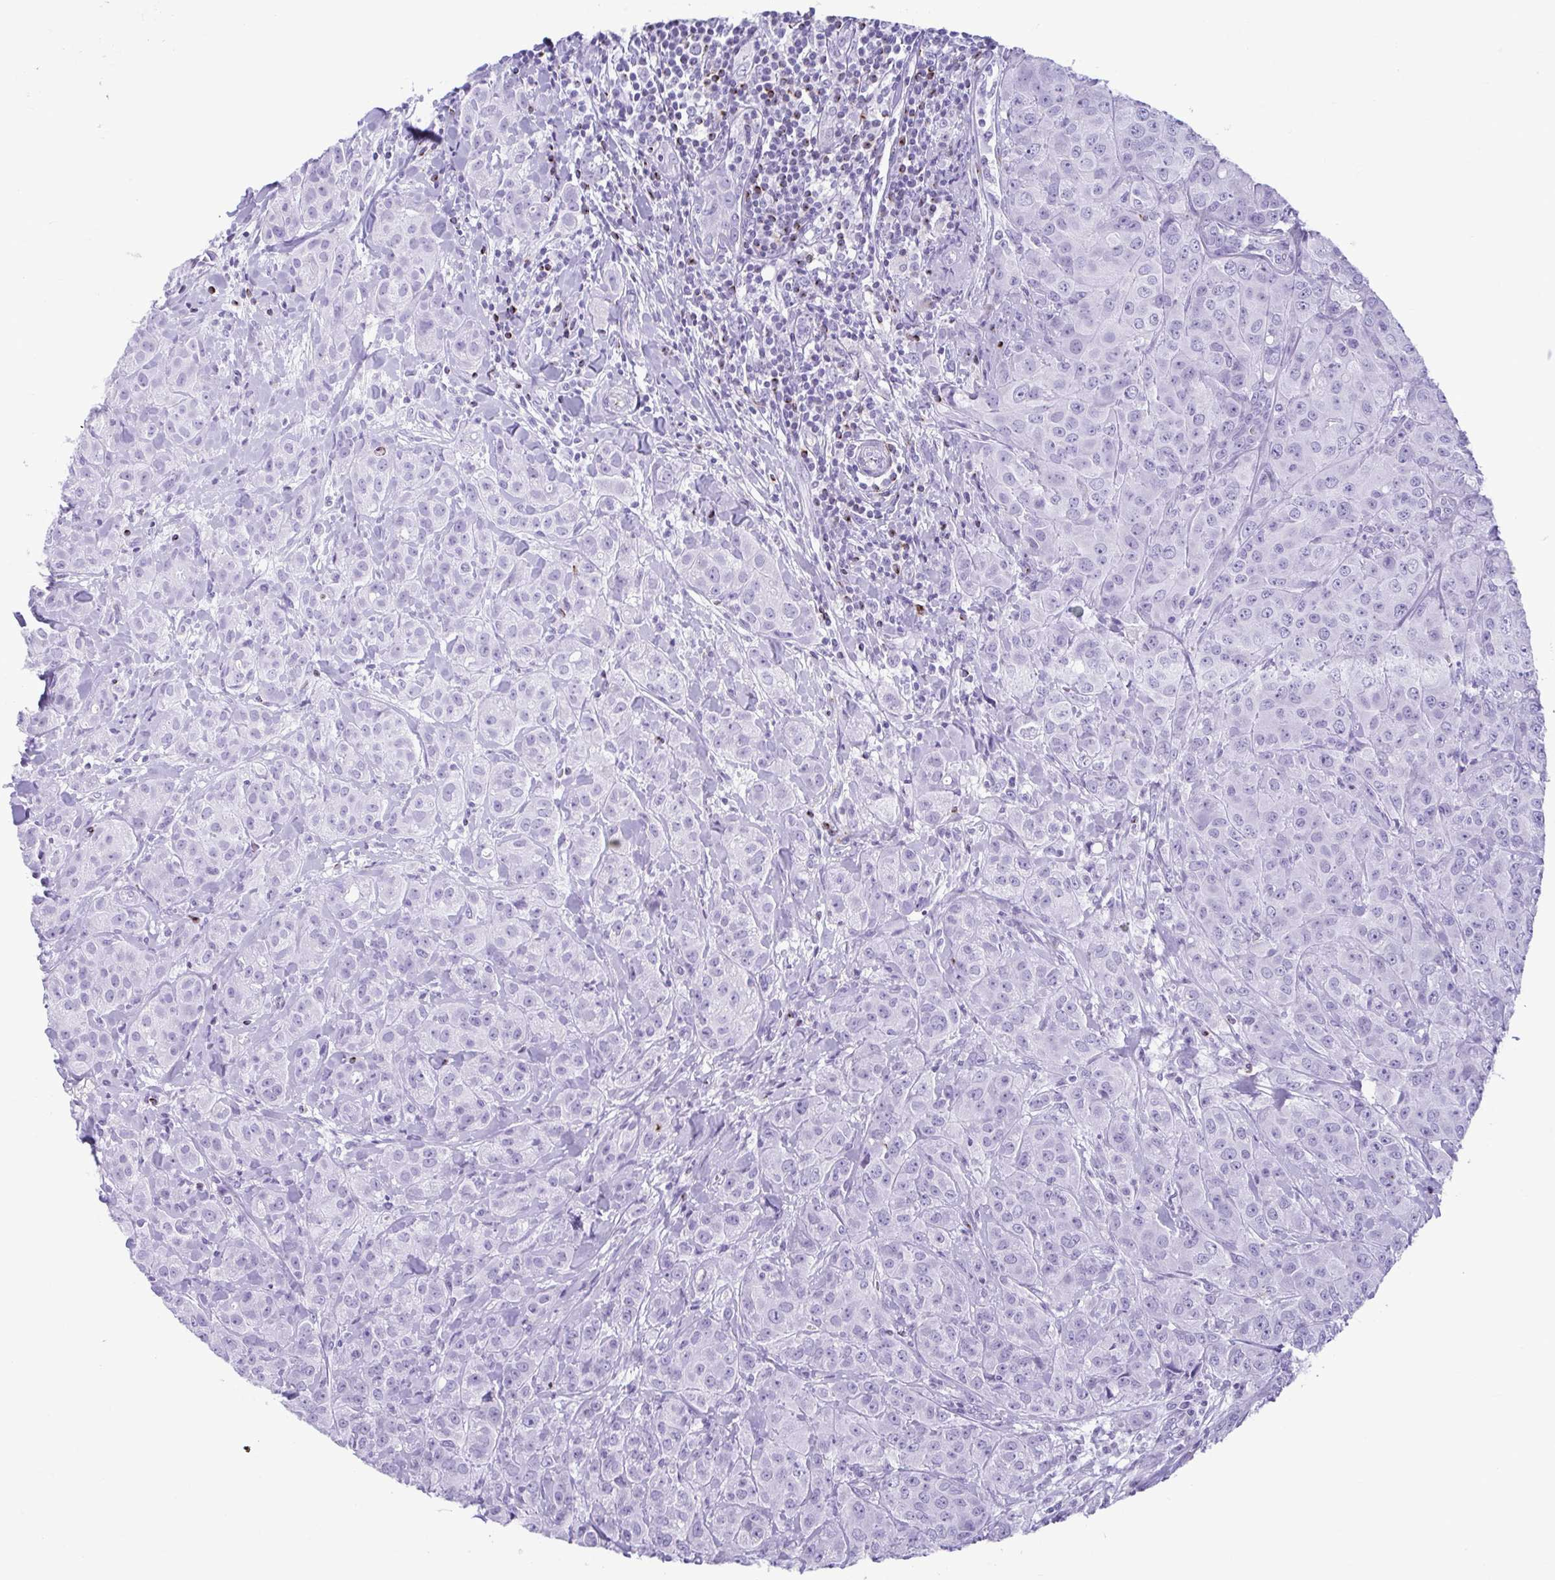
{"staining": {"intensity": "negative", "quantity": "none", "location": "none"}, "tissue": "breast cancer", "cell_type": "Tumor cells", "image_type": "cancer", "snomed": [{"axis": "morphology", "description": "Normal tissue, NOS"}, {"axis": "morphology", "description": "Duct carcinoma"}, {"axis": "topography", "description": "Breast"}], "caption": "A histopathology image of breast cancer stained for a protein displays no brown staining in tumor cells.", "gene": "TCEAL3", "patient": {"sex": "female", "age": 43}}